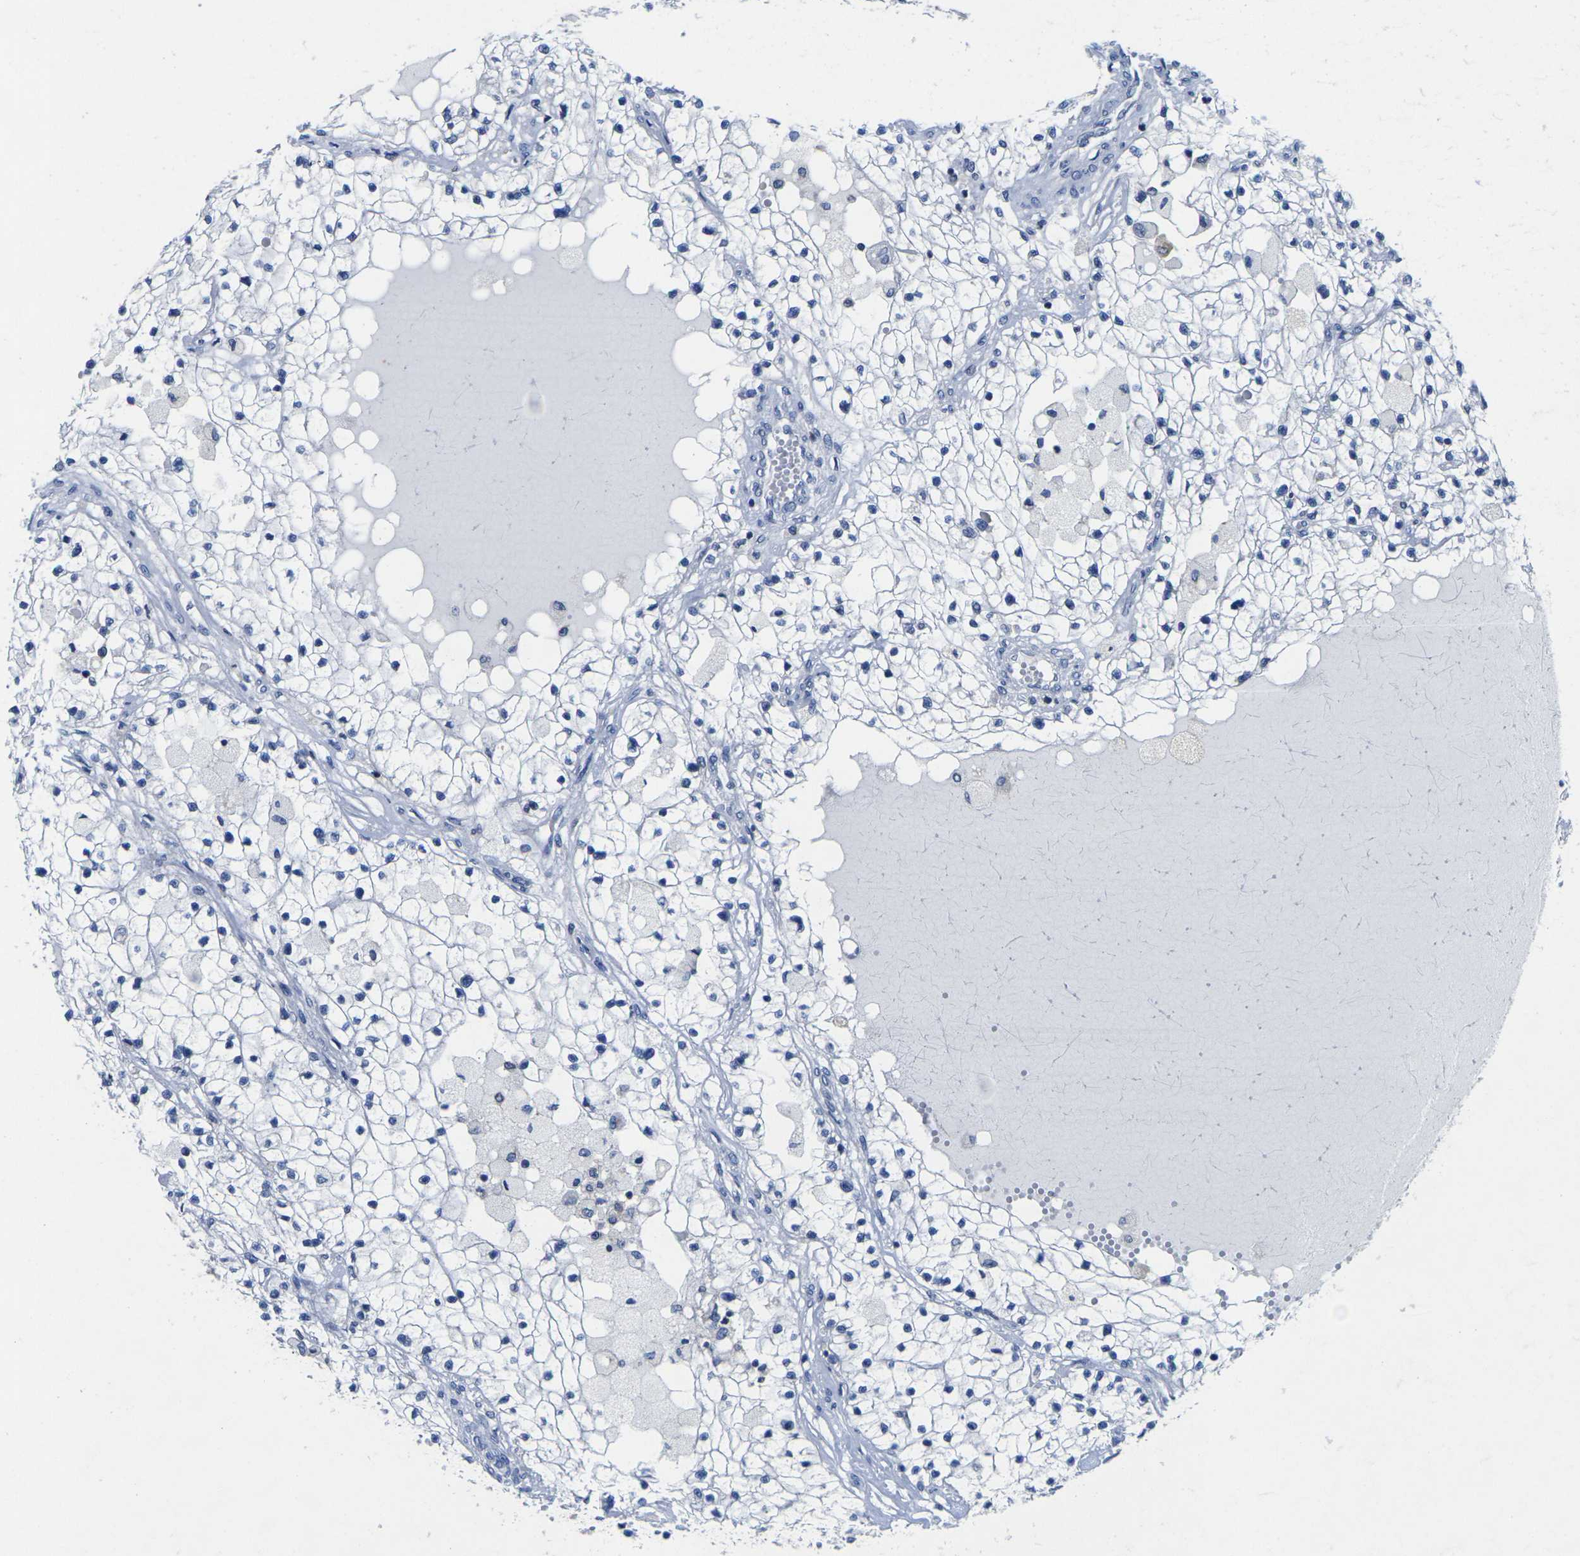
{"staining": {"intensity": "negative", "quantity": "none", "location": "none"}, "tissue": "renal cancer", "cell_type": "Tumor cells", "image_type": "cancer", "snomed": [{"axis": "morphology", "description": "Adenocarcinoma, NOS"}, {"axis": "topography", "description": "Kidney"}], "caption": "The micrograph exhibits no staining of tumor cells in renal cancer. Nuclei are stained in blue.", "gene": "IKZF1", "patient": {"sex": "male", "age": 68}}